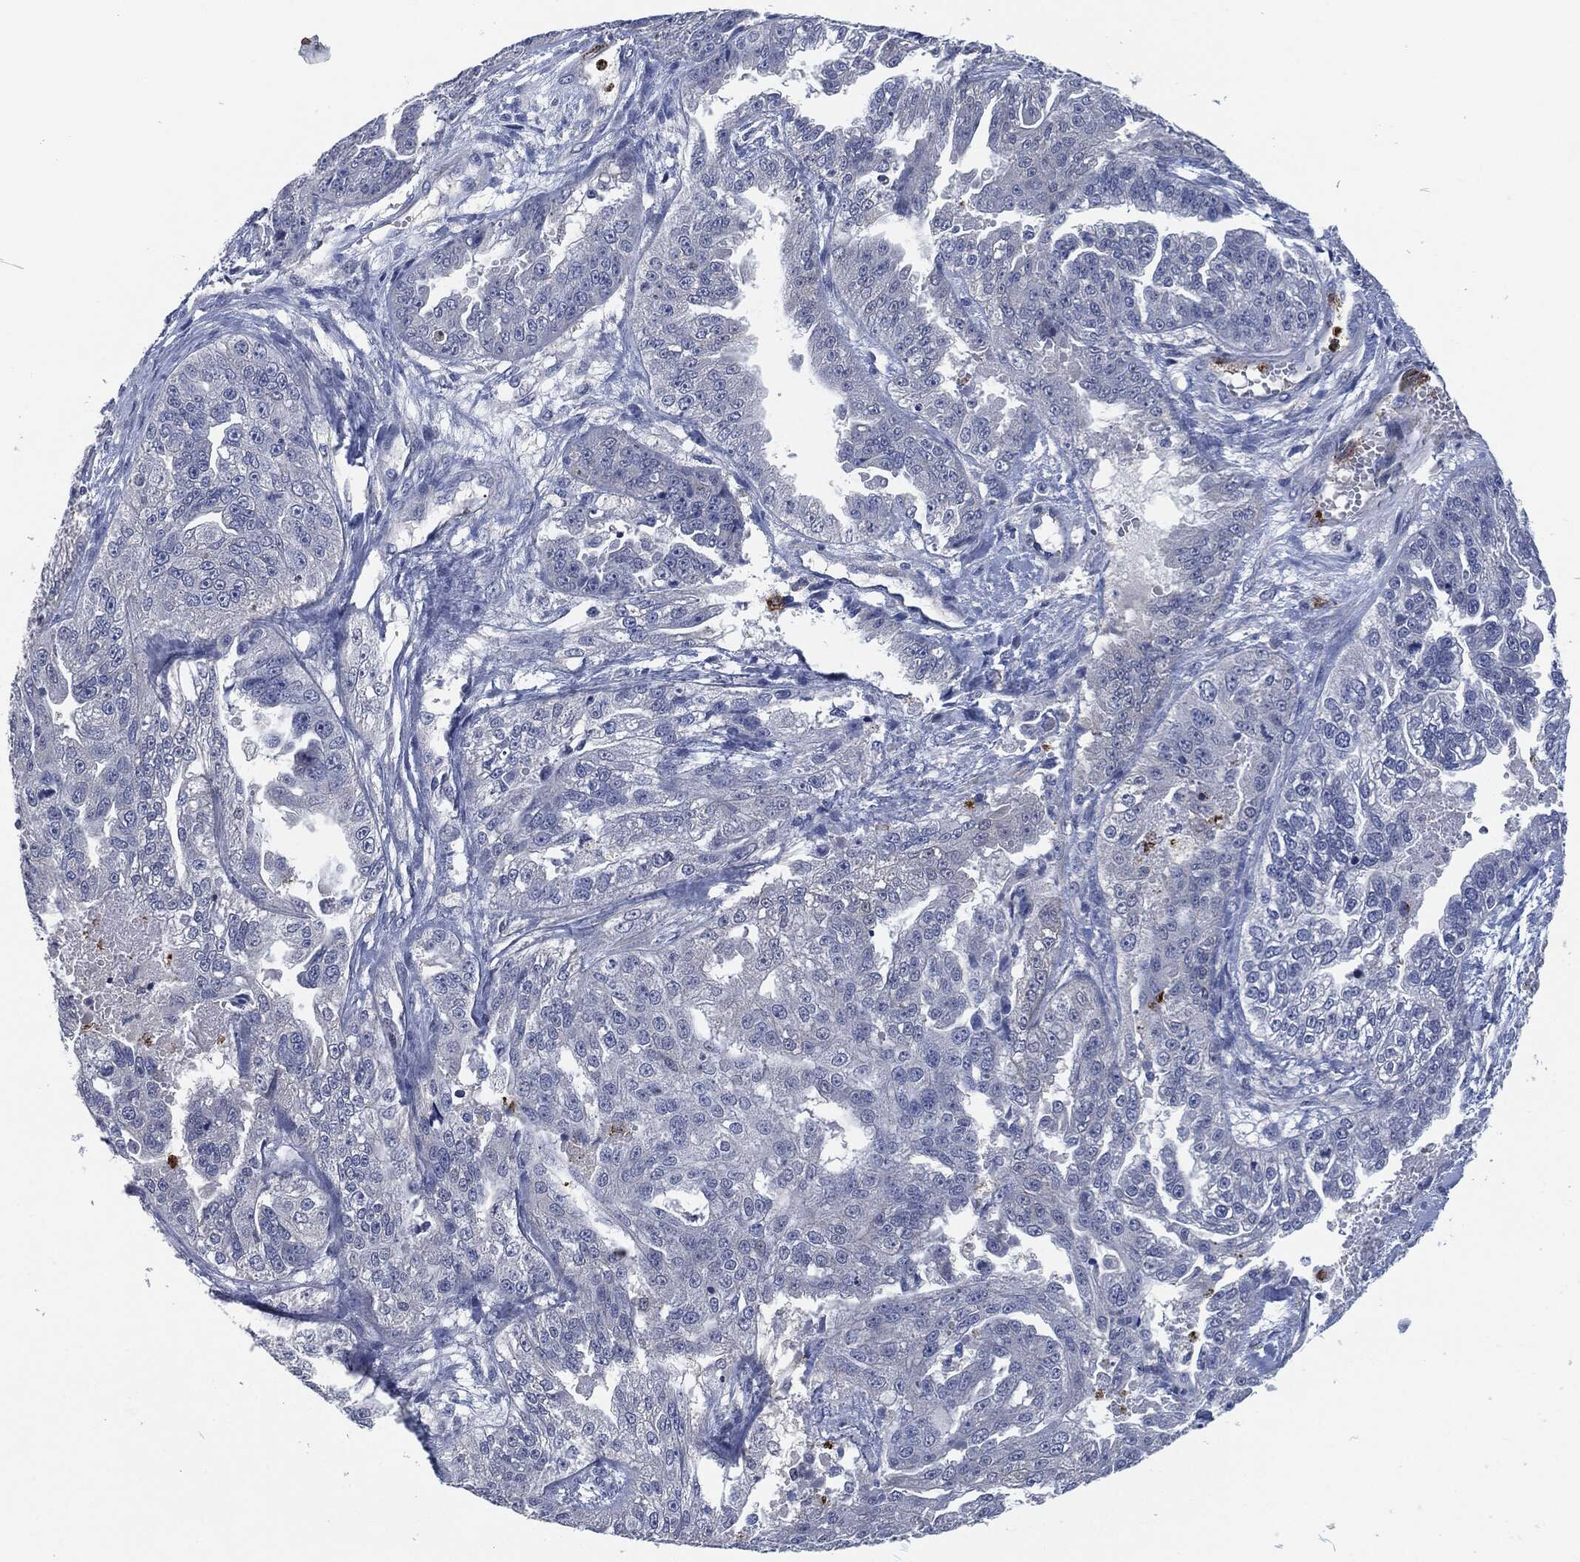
{"staining": {"intensity": "negative", "quantity": "none", "location": "none"}, "tissue": "ovarian cancer", "cell_type": "Tumor cells", "image_type": "cancer", "snomed": [{"axis": "morphology", "description": "Cystadenocarcinoma, serous, NOS"}, {"axis": "topography", "description": "Ovary"}], "caption": "Protein analysis of ovarian cancer (serous cystadenocarcinoma) exhibits no significant staining in tumor cells.", "gene": "MPO", "patient": {"sex": "female", "age": 58}}